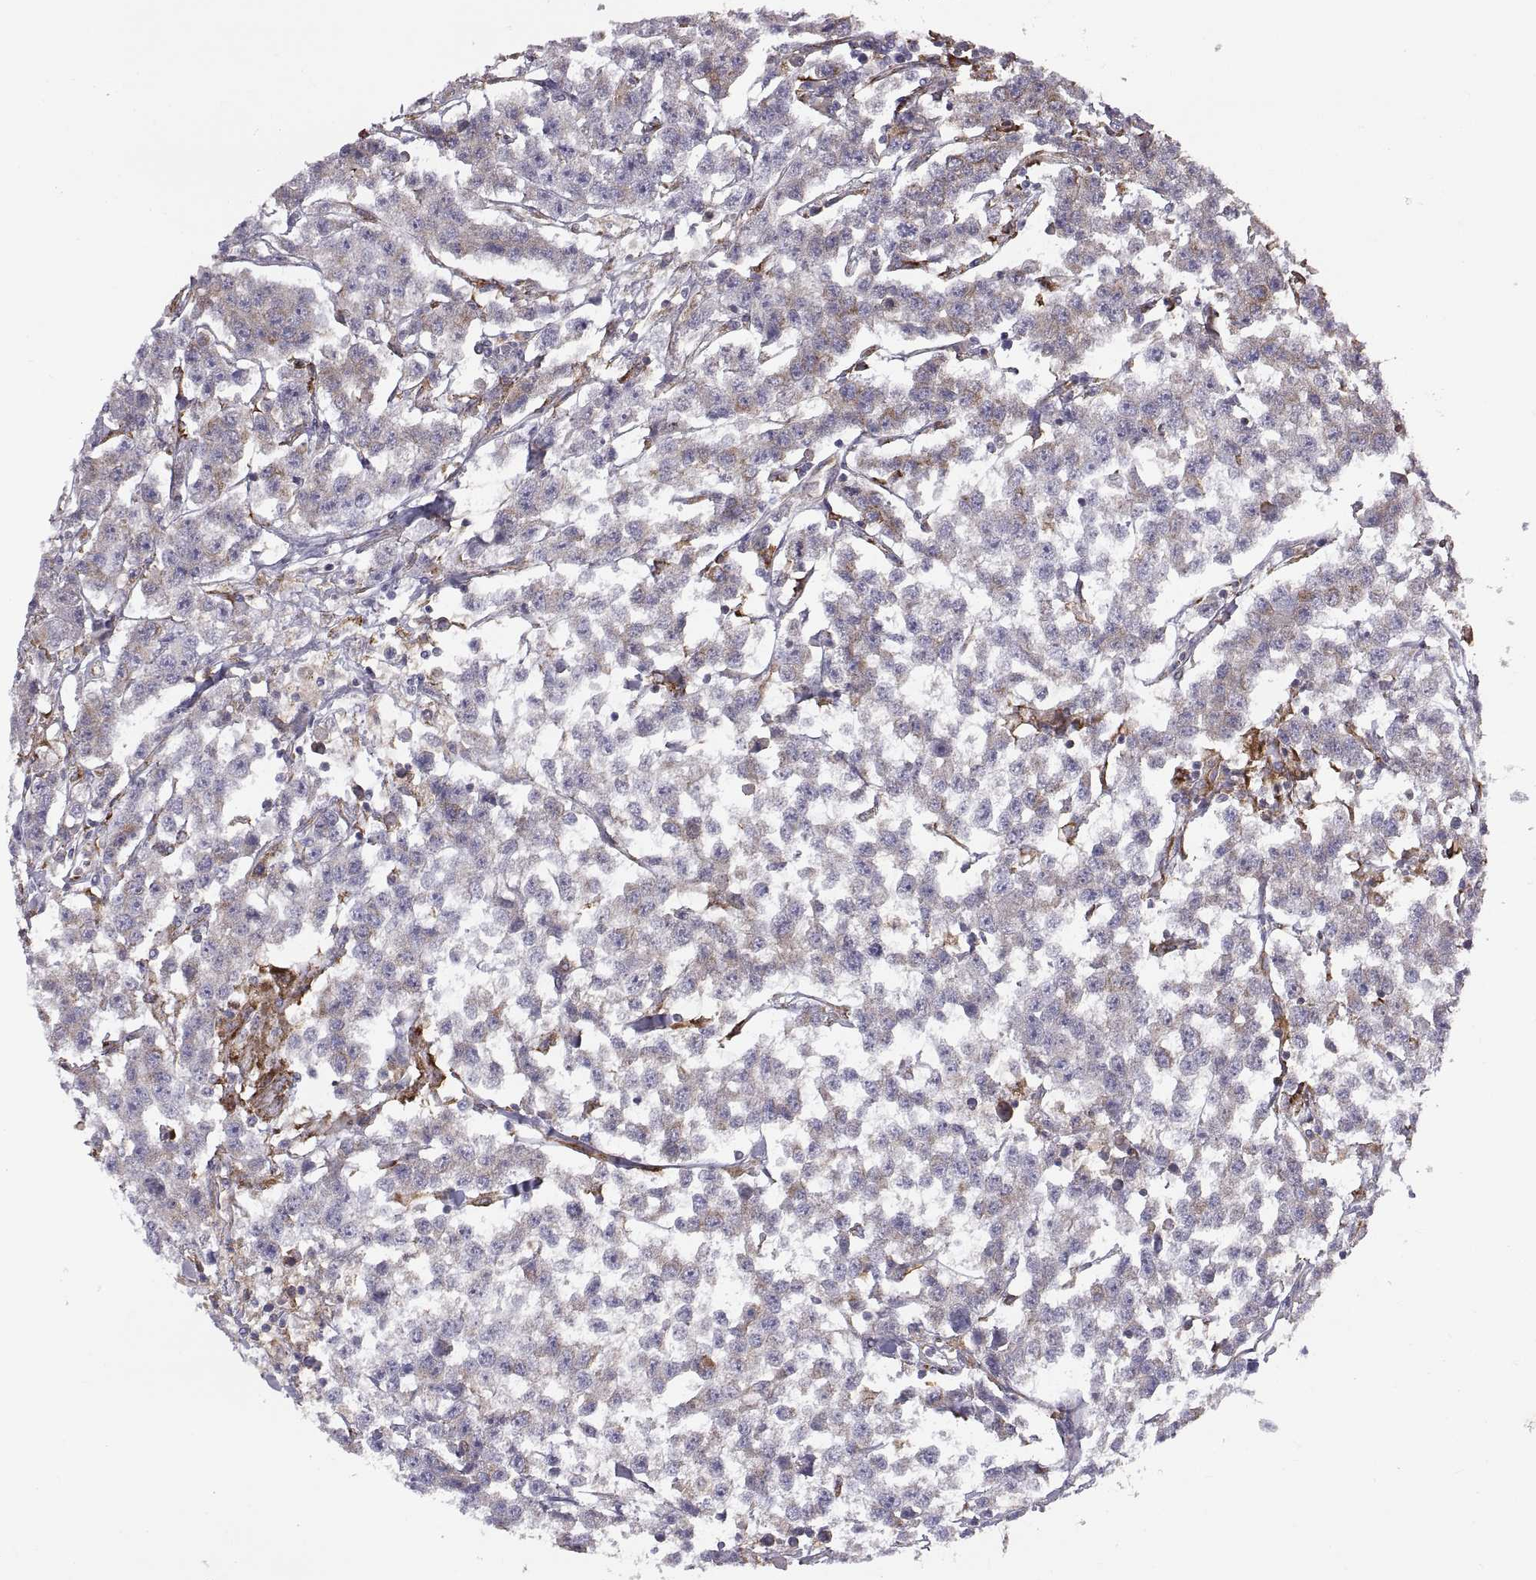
{"staining": {"intensity": "weak", "quantity": "25%-75%", "location": "cytoplasmic/membranous"}, "tissue": "testis cancer", "cell_type": "Tumor cells", "image_type": "cancer", "snomed": [{"axis": "morphology", "description": "Seminoma, NOS"}, {"axis": "topography", "description": "Testis"}], "caption": "A high-resolution micrograph shows immunohistochemistry staining of testis cancer (seminoma), which reveals weak cytoplasmic/membranous staining in approximately 25%-75% of tumor cells.", "gene": "PLEKHB2", "patient": {"sex": "male", "age": 59}}